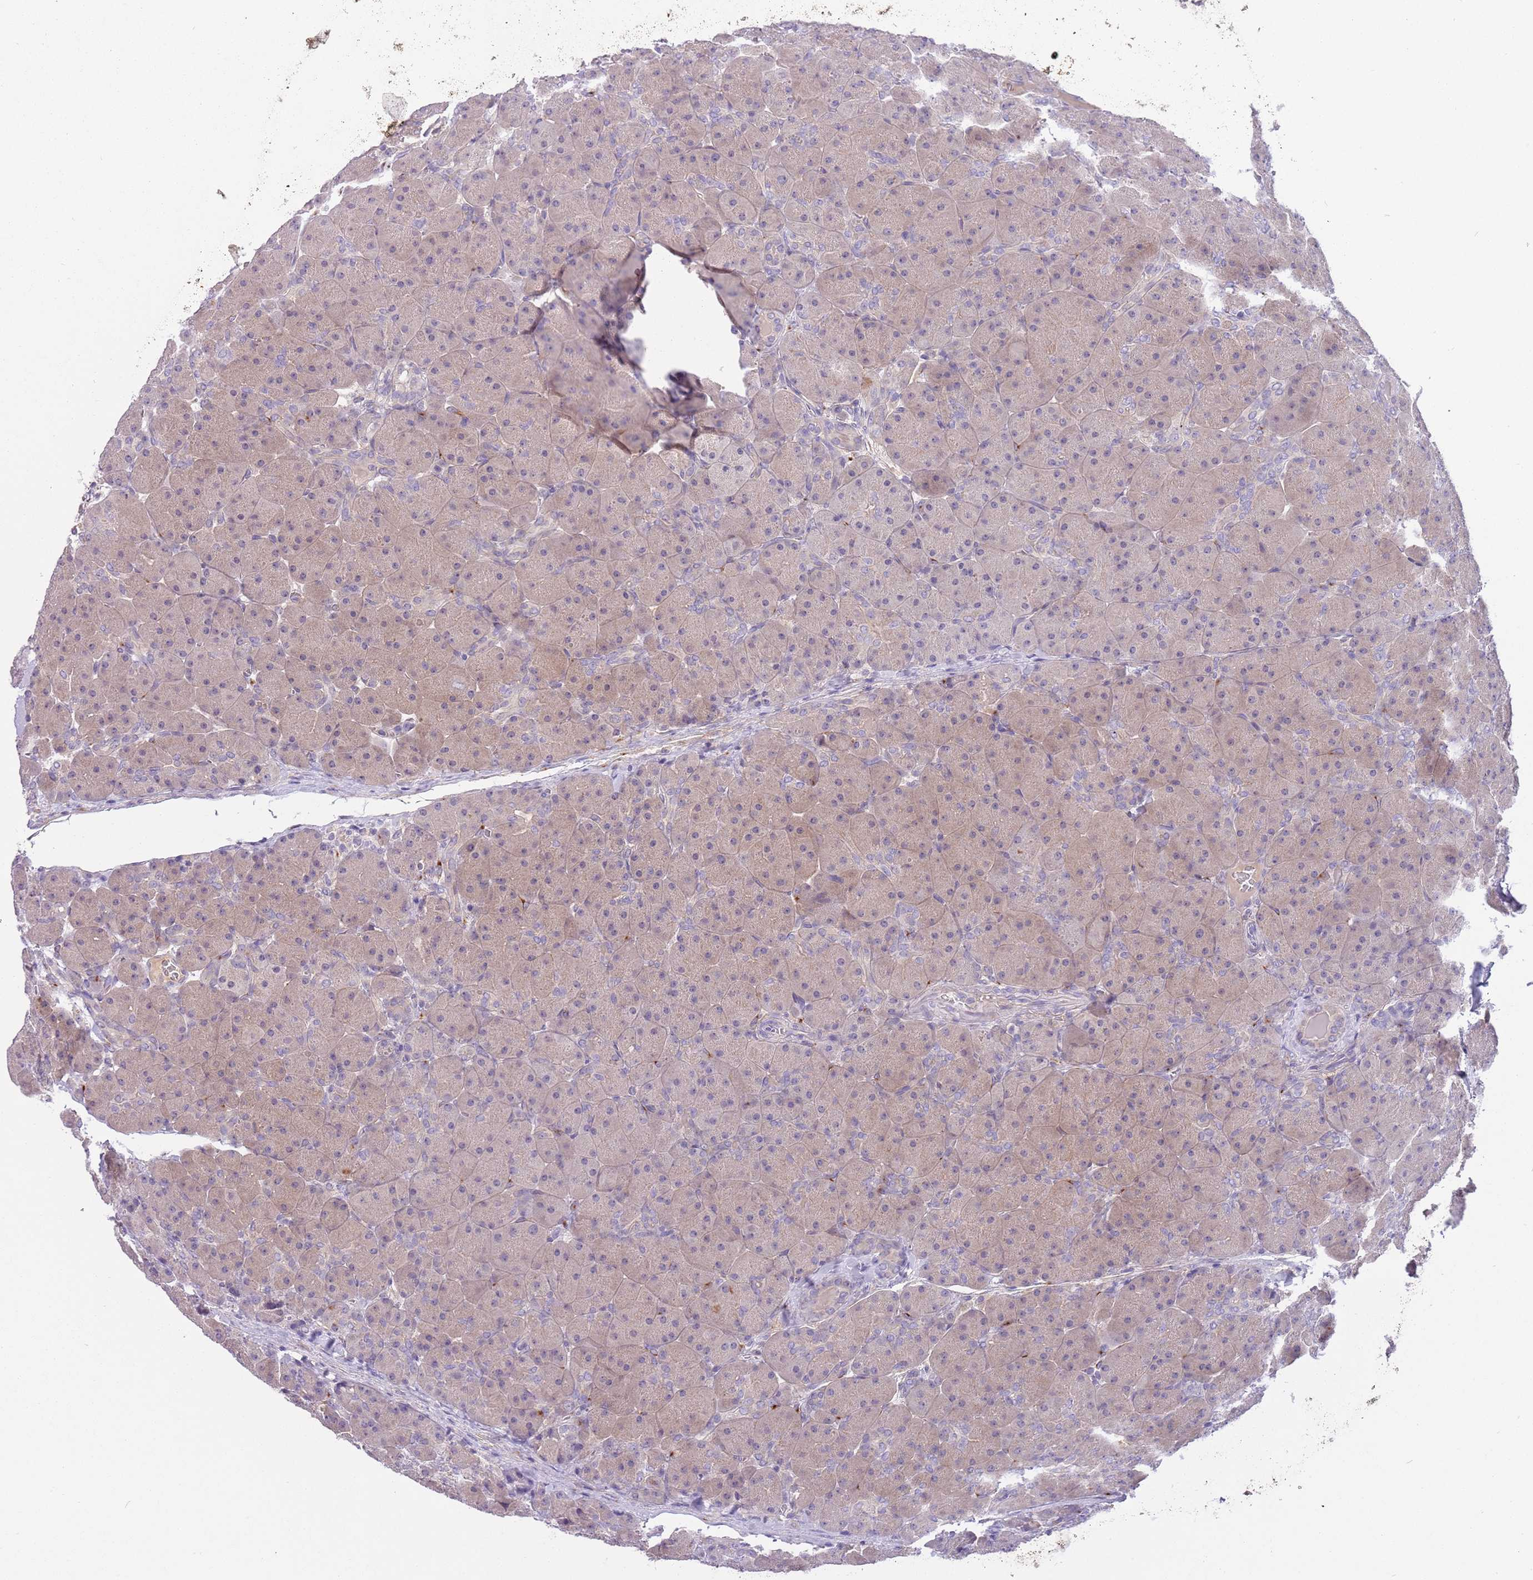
{"staining": {"intensity": "weak", "quantity": "25%-75%", "location": "cytoplasmic/membranous"}, "tissue": "pancreas", "cell_type": "Exocrine glandular cells", "image_type": "normal", "snomed": [{"axis": "morphology", "description": "Normal tissue, NOS"}, {"axis": "topography", "description": "Pancreas"}], "caption": "Protein staining exhibits weak cytoplasmic/membranous staining in approximately 25%-75% of exocrine glandular cells in normal pancreas. (DAB = brown stain, brightfield microscopy at high magnification).", "gene": "CFAP73", "patient": {"sex": "male", "age": 66}}